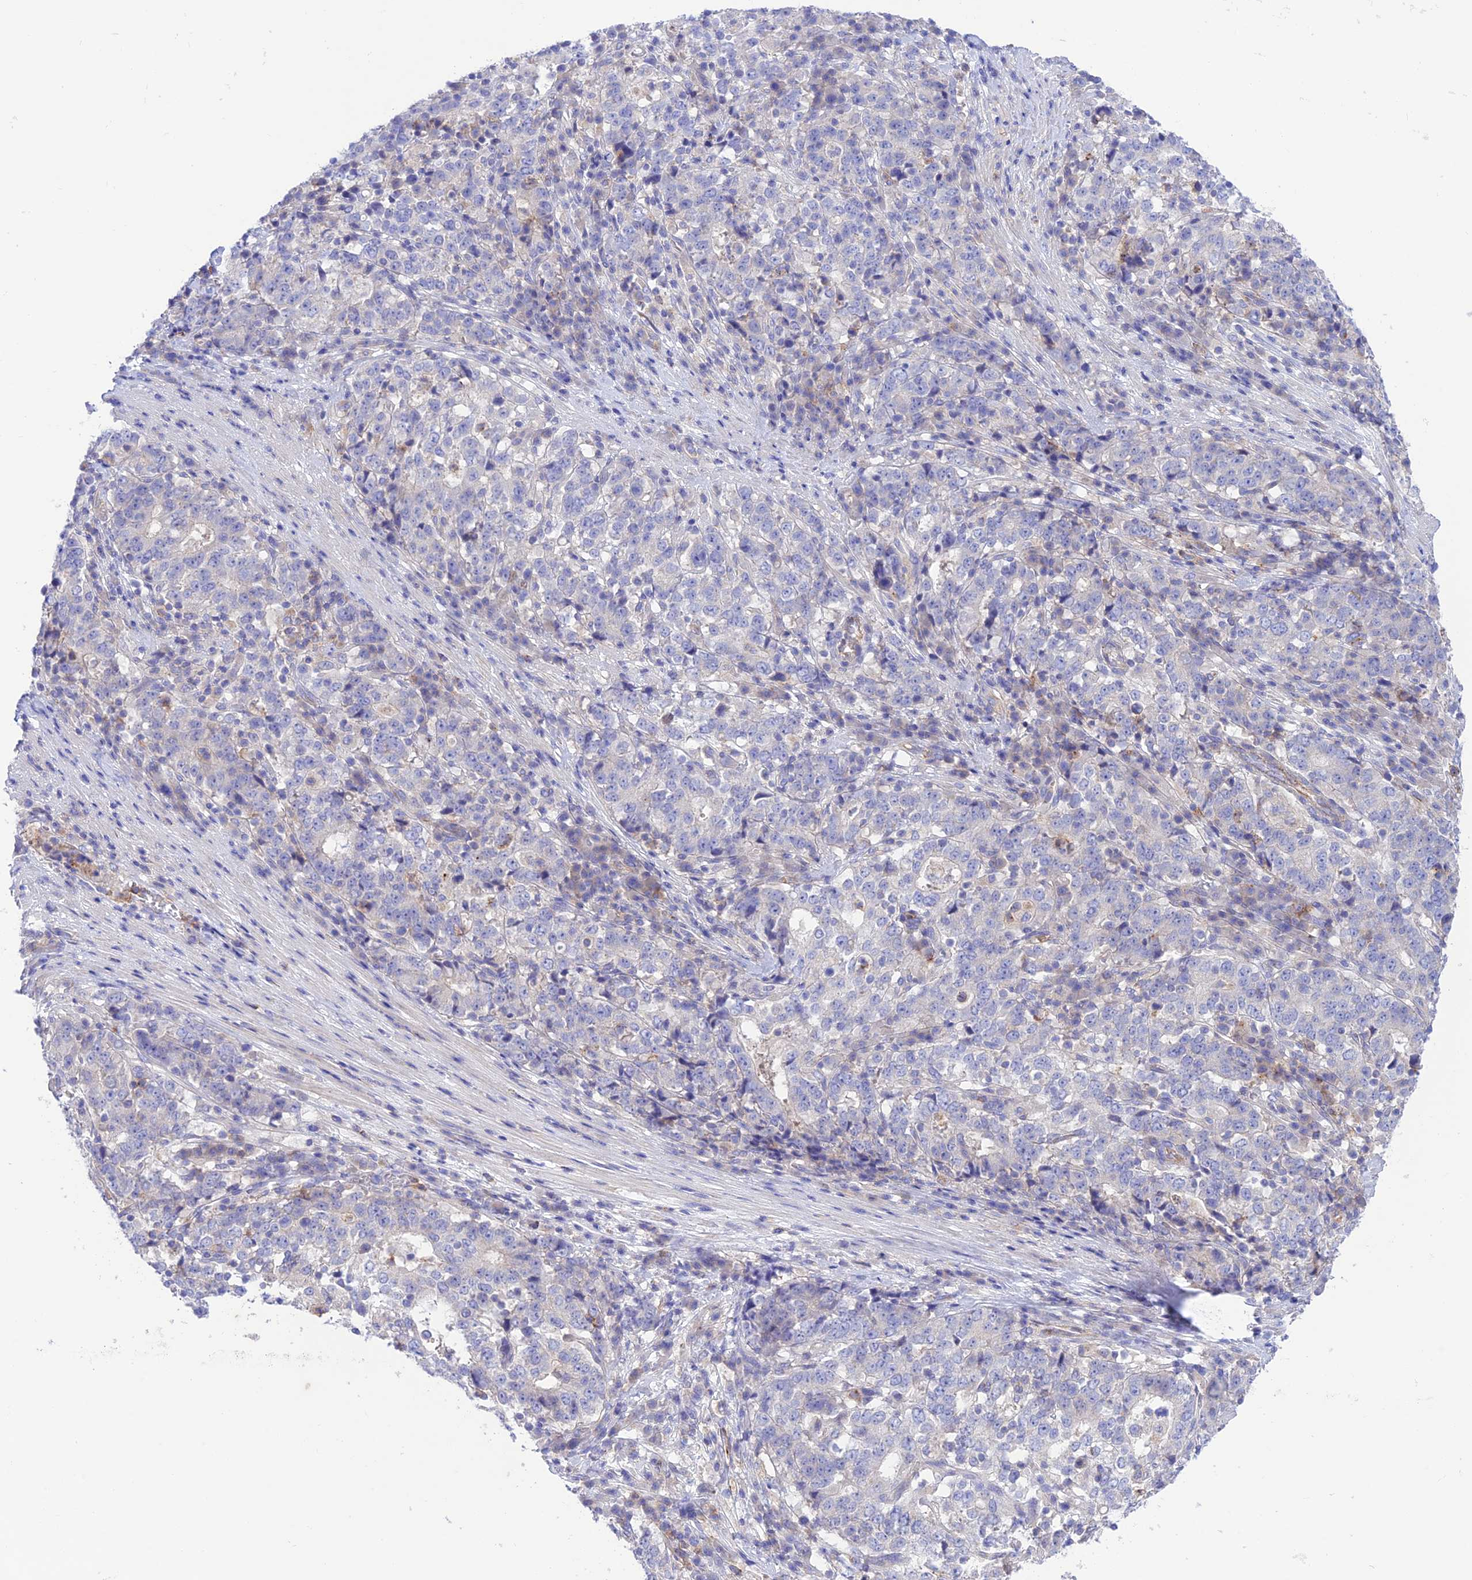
{"staining": {"intensity": "negative", "quantity": "none", "location": "none"}, "tissue": "stomach cancer", "cell_type": "Tumor cells", "image_type": "cancer", "snomed": [{"axis": "morphology", "description": "Adenocarcinoma, NOS"}, {"axis": "topography", "description": "Stomach"}], "caption": "The micrograph displays no staining of tumor cells in stomach adenocarcinoma.", "gene": "CHSY3", "patient": {"sex": "male", "age": 59}}